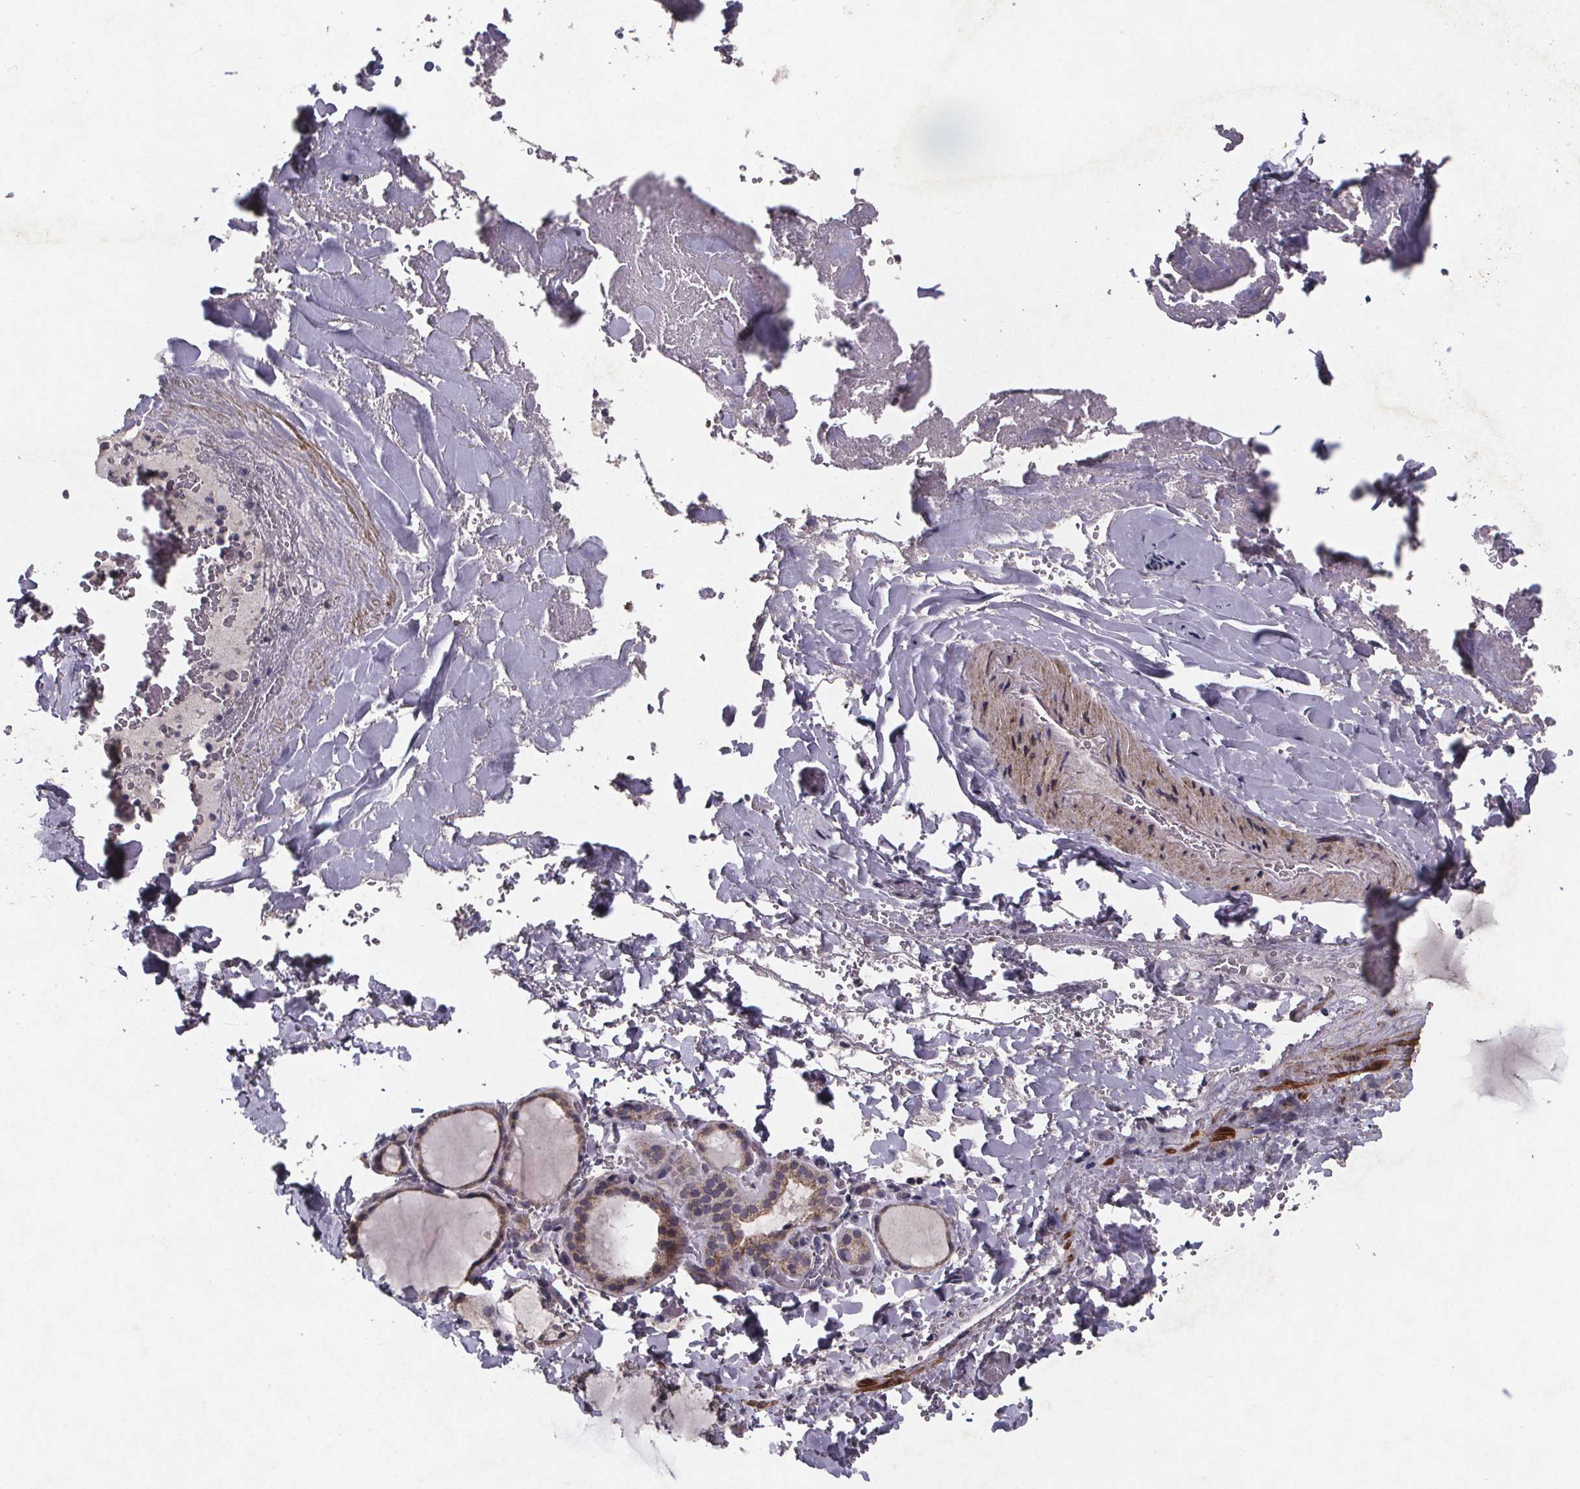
{"staining": {"intensity": "weak", "quantity": "25%-75%", "location": "cytoplasmic/membranous"}, "tissue": "thyroid gland", "cell_type": "Glandular cells", "image_type": "normal", "snomed": [{"axis": "morphology", "description": "Normal tissue, NOS"}, {"axis": "topography", "description": "Thyroid gland"}], "caption": "Immunohistochemistry (DAB (3,3'-diaminobenzidine)) staining of unremarkable human thyroid gland demonstrates weak cytoplasmic/membranous protein positivity in about 25%-75% of glandular cells. The staining is performed using DAB (3,3'-diaminobenzidine) brown chromogen to label protein expression. The nuclei are counter-stained blue using hematoxylin.", "gene": "PALLD", "patient": {"sex": "female", "age": 22}}